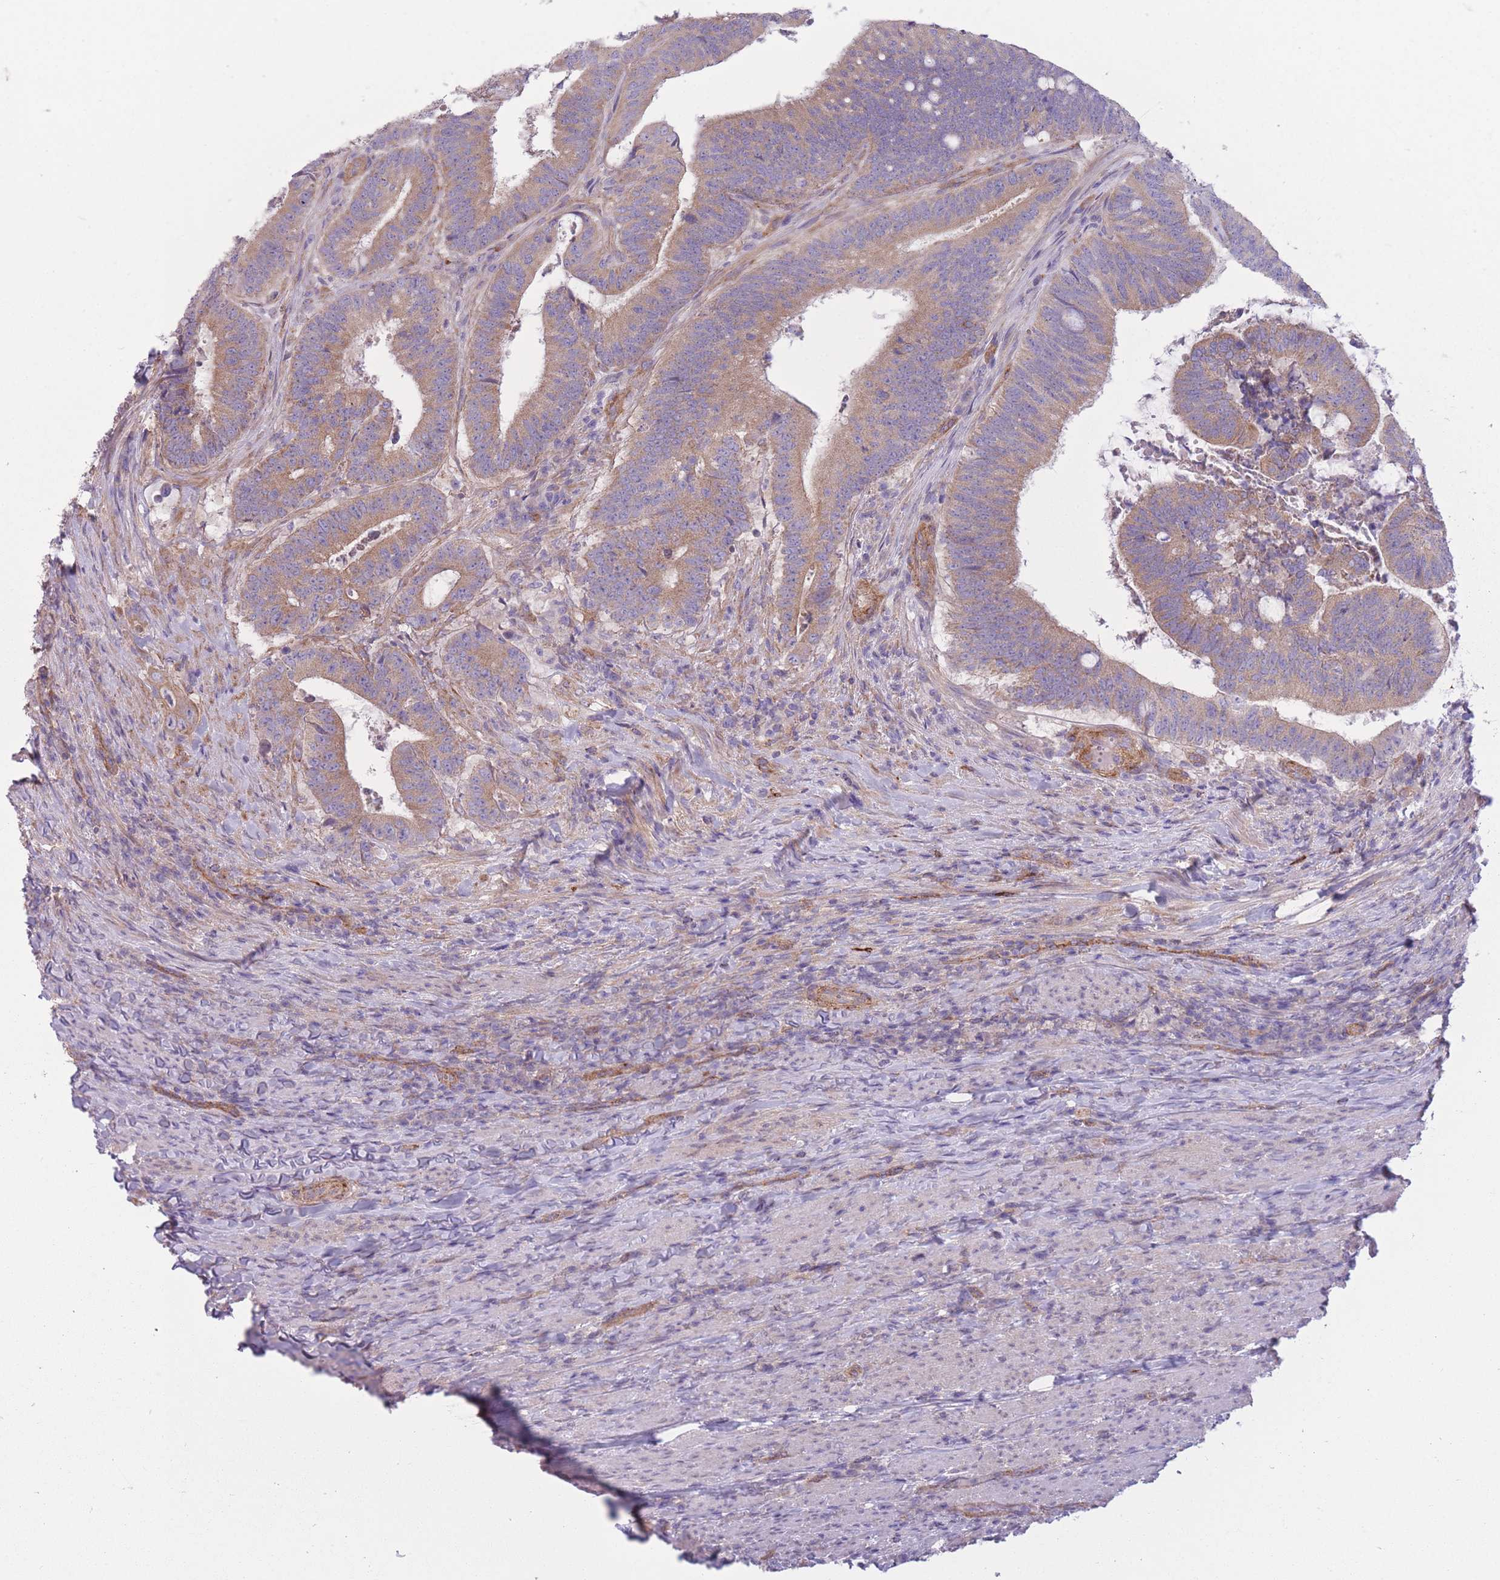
{"staining": {"intensity": "moderate", "quantity": ">75%", "location": "cytoplasmic/membranous"}, "tissue": "colorectal cancer", "cell_type": "Tumor cells", "image_type": "cancer", "snomed": [{"axis": "morphology", "description": "Adenocarcinoma, NOS"}, {"axis": "topography", "description": "Colon"}], "caption": "This image shows IHC staining of human colorectal cancer, with medium moderate cytoplasmic/membranous expression in approximately >75% of tumor cells.", "gene": "SERPINB3", "patient": {"sex": "female", "age": 43}}